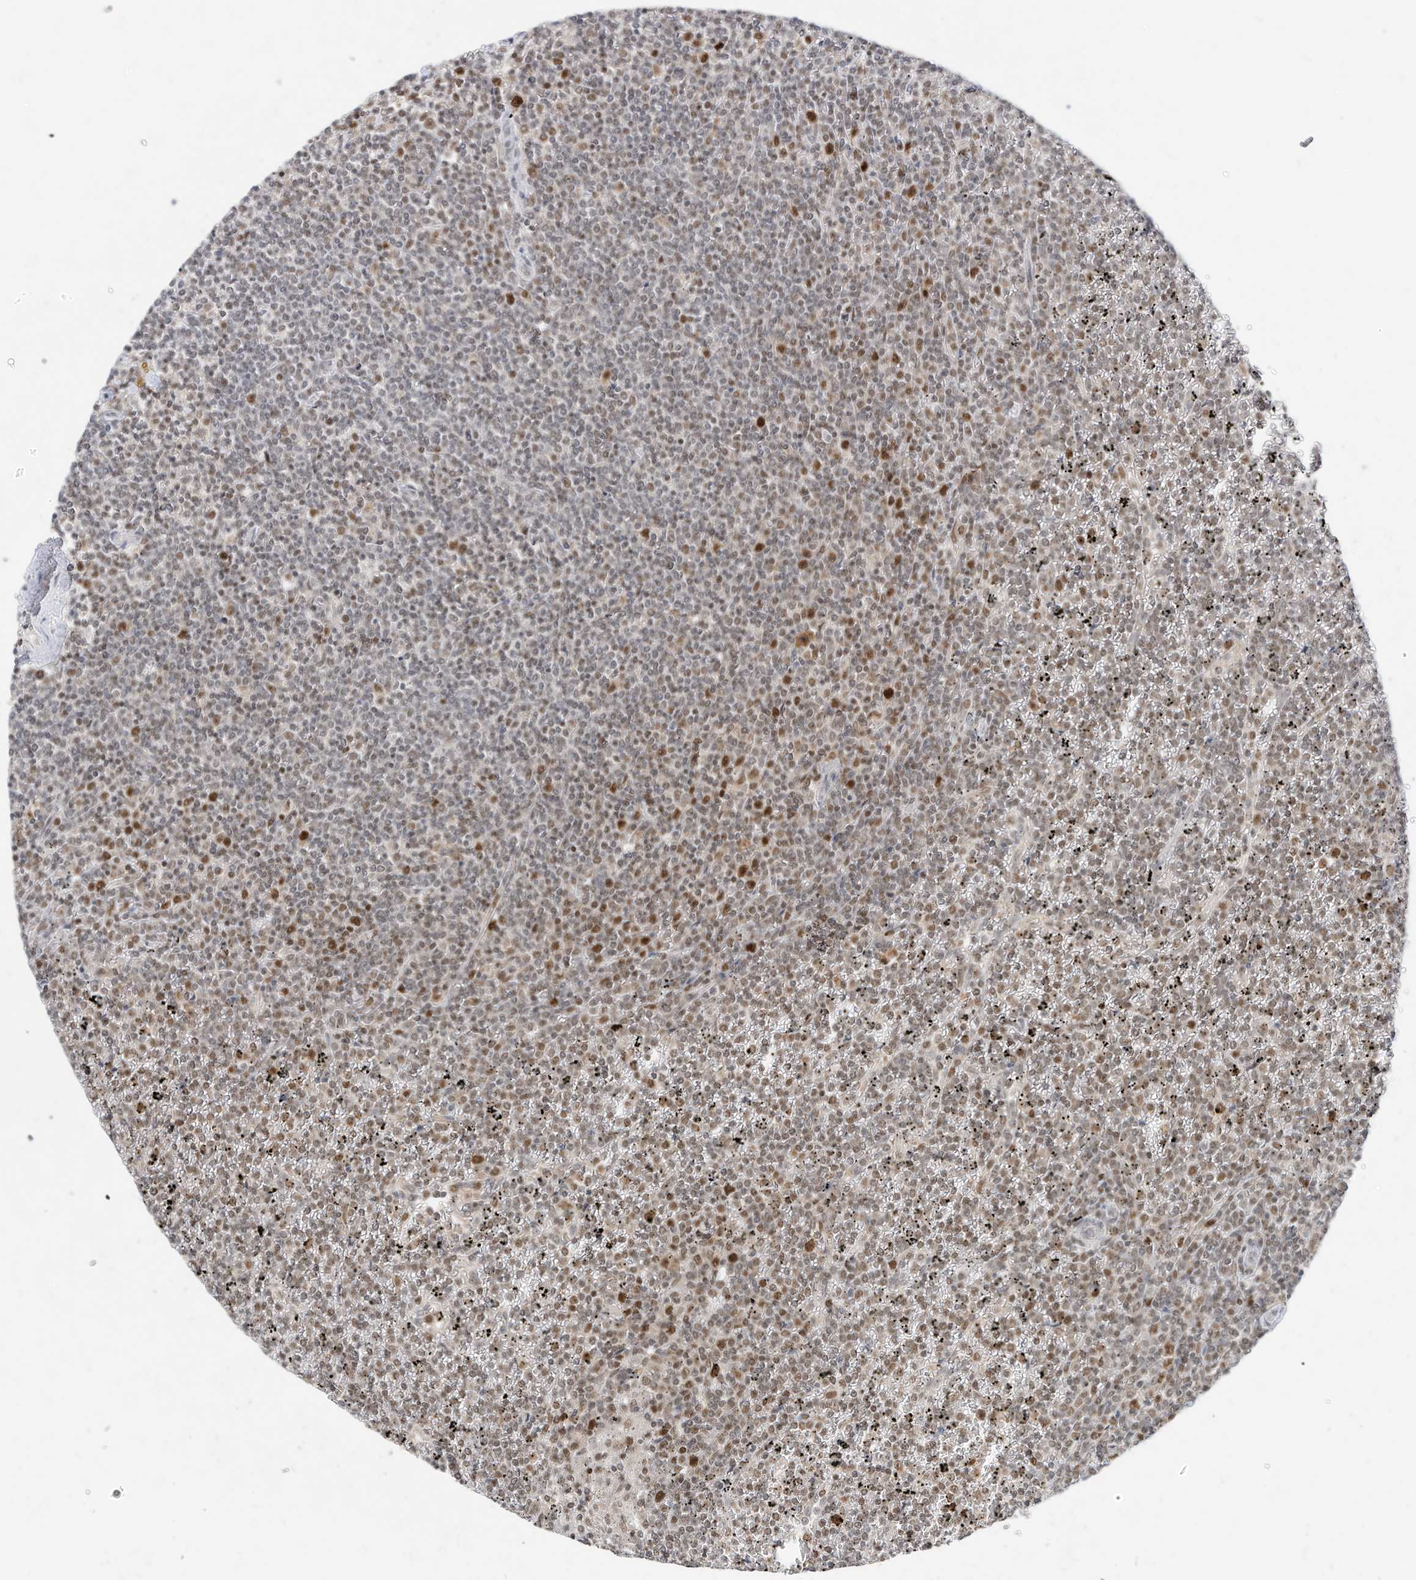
{"staining": {"intensity": "moderate", "quantity": "25%-75%", "location": "nuclear"}, "tissue": "lymphoma", "cell_type": "Tumor cells", "image_type": "cancer", "snomed": [{"axis": "morphology", "description": "Malignant lymphoma, non-Hodgkin's type, Low grade"}, {"axis": "topography", "description": "Spleen"}], "caption": "Protein expression analysis of malignant lymphoma, non-Hodgkin's type (low-grade) demonstrates moderate nuclear positivity in about 25%-75% of tumor cells.", "gene": "OGT", "patient": {"sex": "female", "age": 19}}